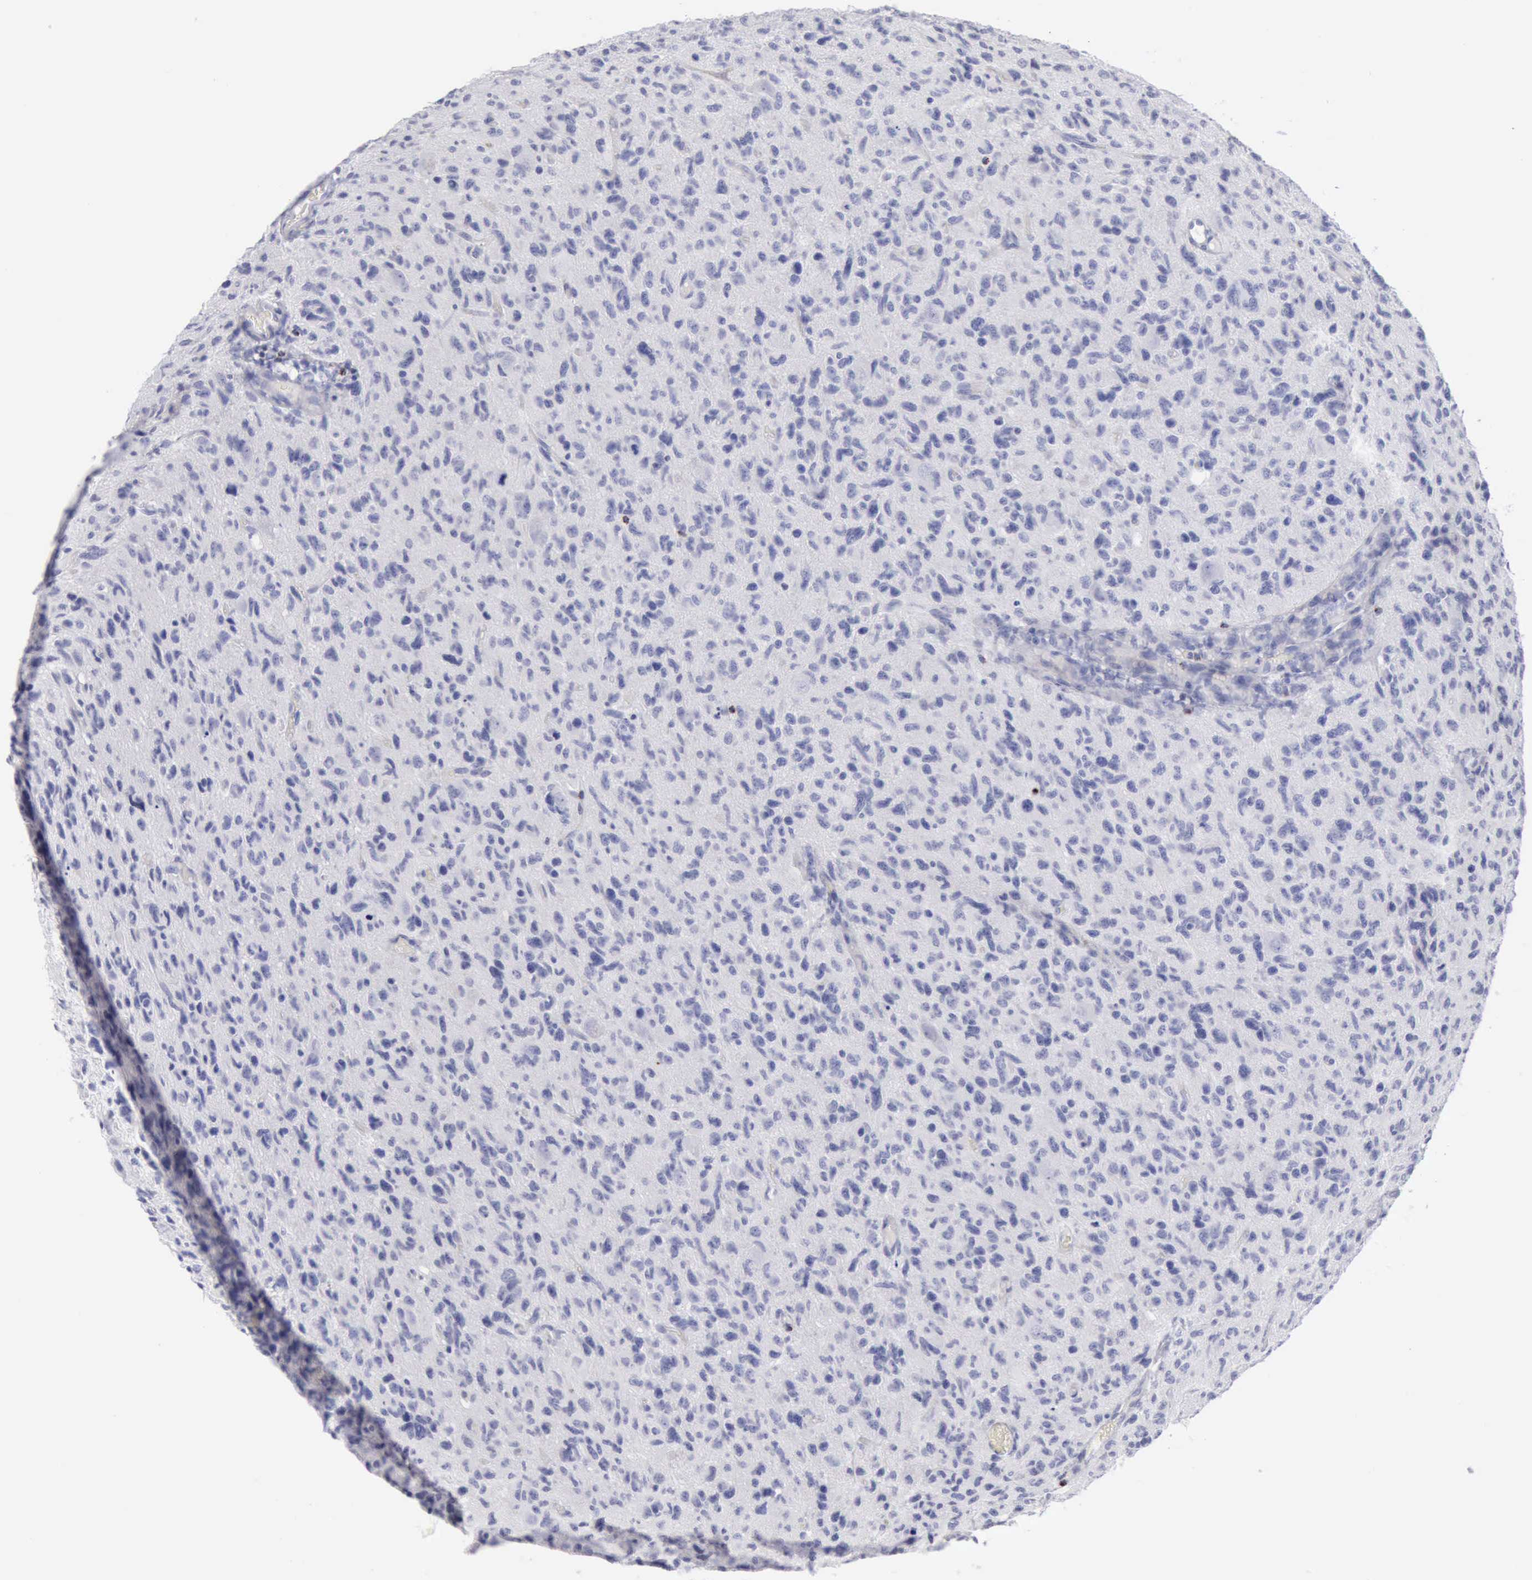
{"staining": {"intensity": "negative", "quantity": "none", "location": "none"}, "tissue": "glioma", "cell_type": "Tumor cells", "image_type": "cancer", "snomed": [{"axis": "morphology", "description": "Glioma, malignant, High grade"}, {"axis": "topography", "description": "Brain"}], "caption": "Immunohistochemistry (IHC) histopathology image of human glioma stained for a protein (brown), which displays no expression in tumor cells.", "gene": "GZMB", "patient": {"sex": "female", "age": 60}}